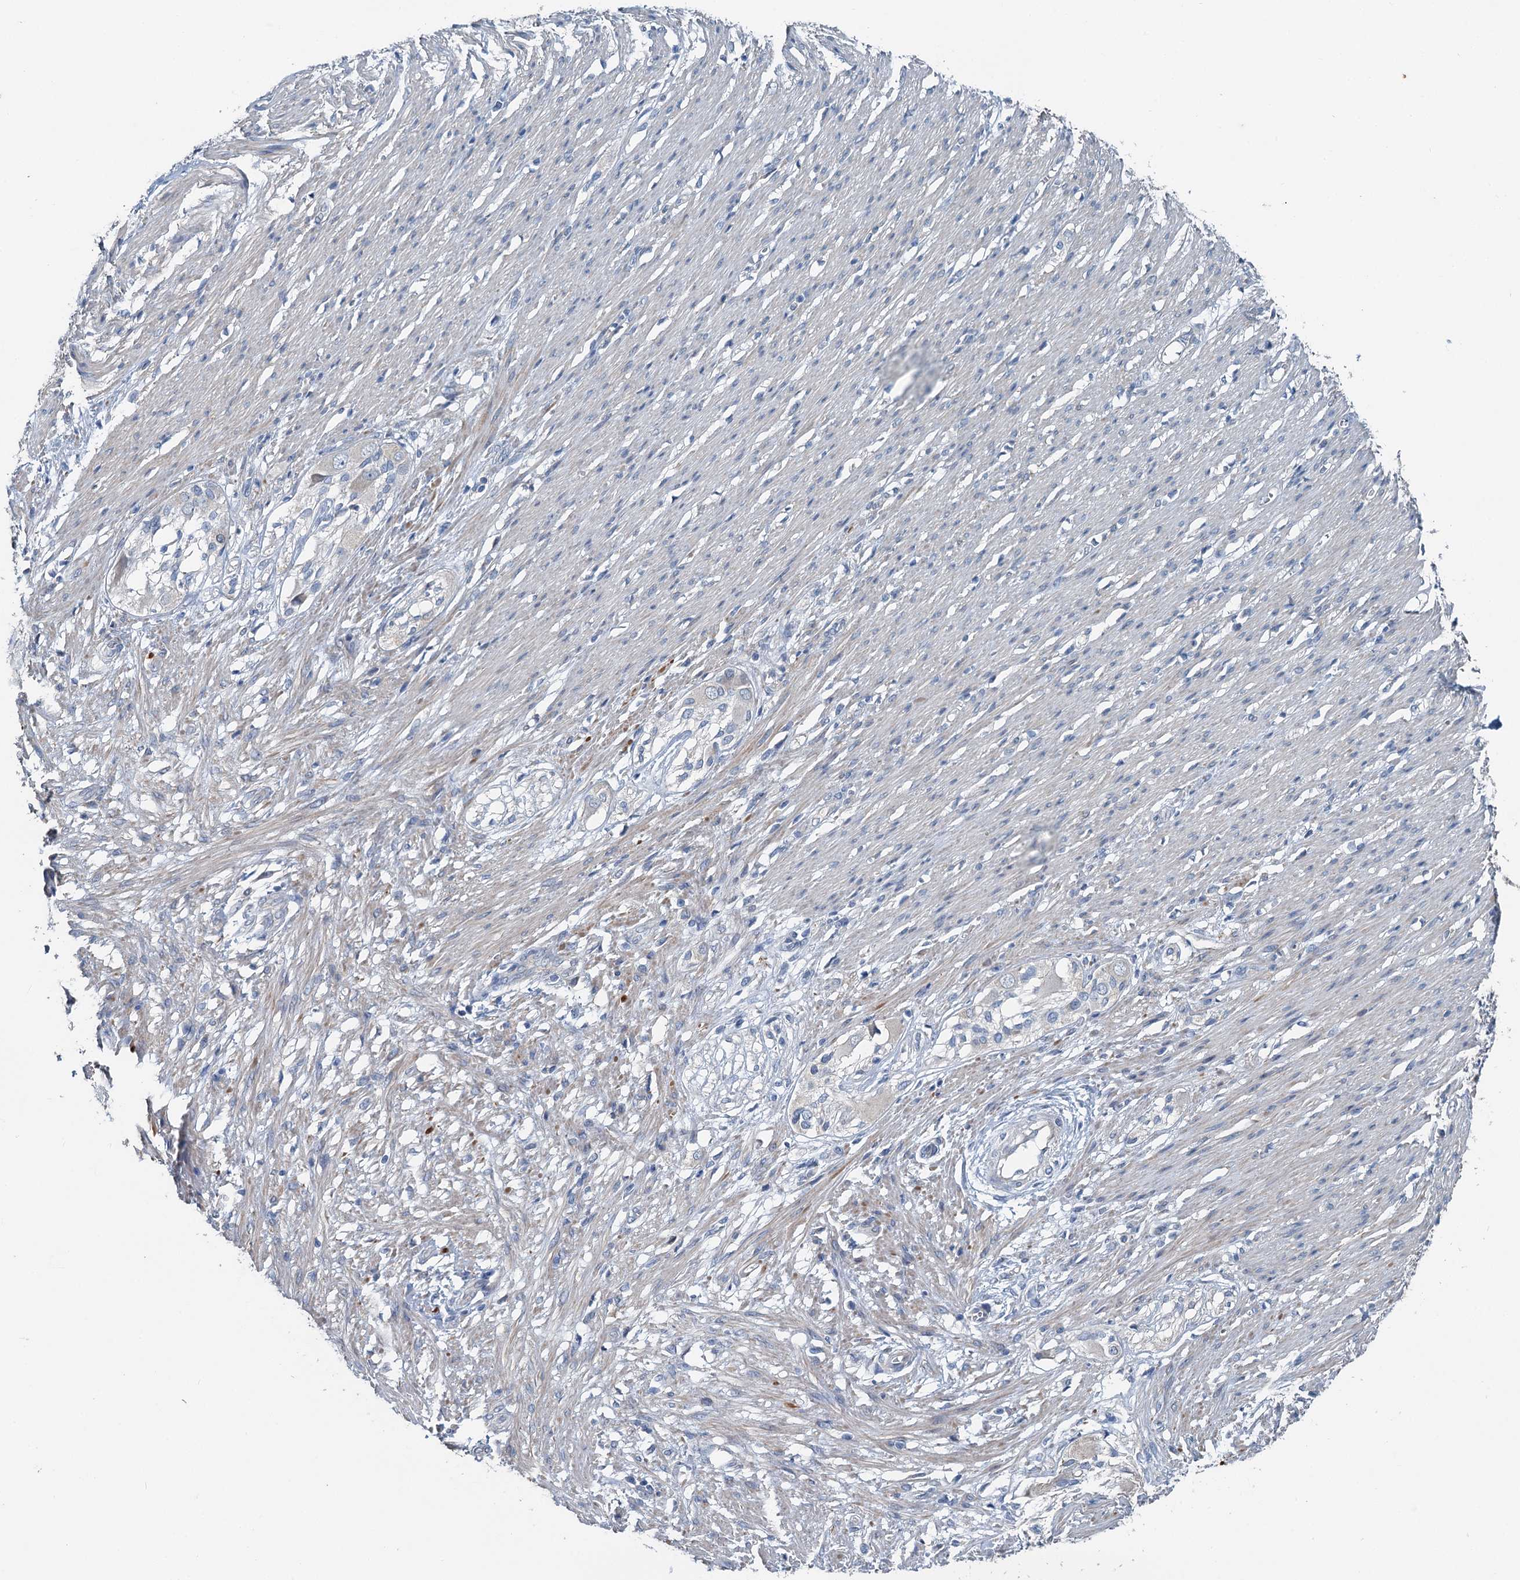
{"staining": {"intensity": "negative", "quantity": "none", "location": "none"}, "tissue": "smooth muscle", "cell_type": "Smooth muscle cells", "image_type": "normal", "snomed": [{"axis": "morphology", "description": "Normal tissue, NOS"}, {"axis": "morphology", "description": "Adenocarcinoma, NOS"}, {"axis": "topography", "description": "Colon"}, {"axis": "topography", "description": "Peripheral nerve tissue"}], "caption": "Immunohistochemistry histopathology image of normal smooth muscle: smooth muscle stained with DAB demonstrates no significant protein expression in smooth muscle cells.", "gene": "C6orf120", "patient": {"sex": "male", "age": 14}}